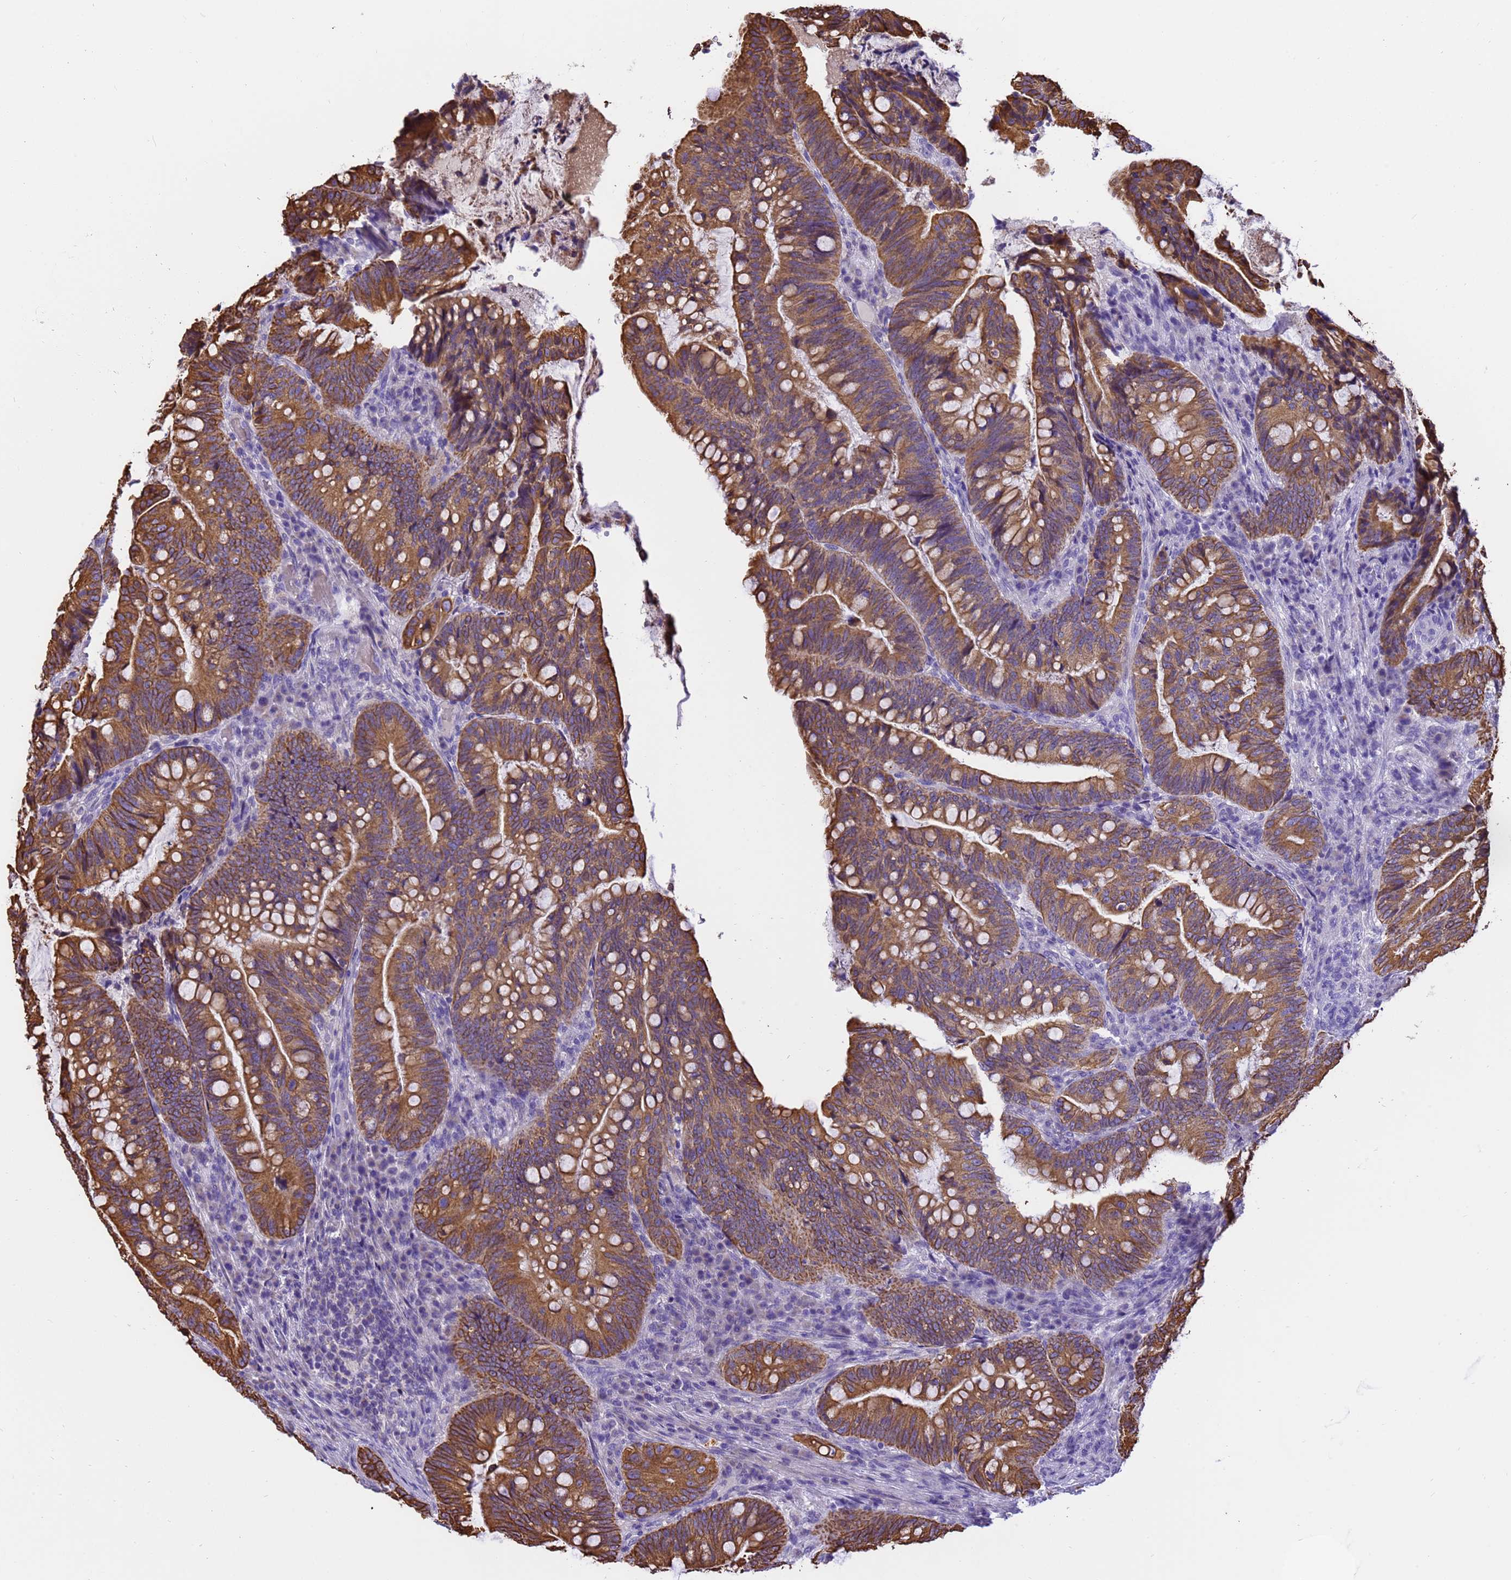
{"staining": {"intensity": "strong", "quantity": ">75%", "location": "cytoplasmic/membranous"}, "tissue": "colorectal cancer", "cell_type": "Tumor cells", "image_type": "cancer", "snomed": [{"axis": "morphology", "description": "Adenocarcinoma, NOS"}, {"axis": "topography", "description": "Colon"}], "caption": "Strong cytoplasmic/membranous protein staining is present in approximately >75% of tumor cells in colorectal adenocarcinoma.", "gene": "PIEZO2", "patient": {"sex": "female", "age": 66}}